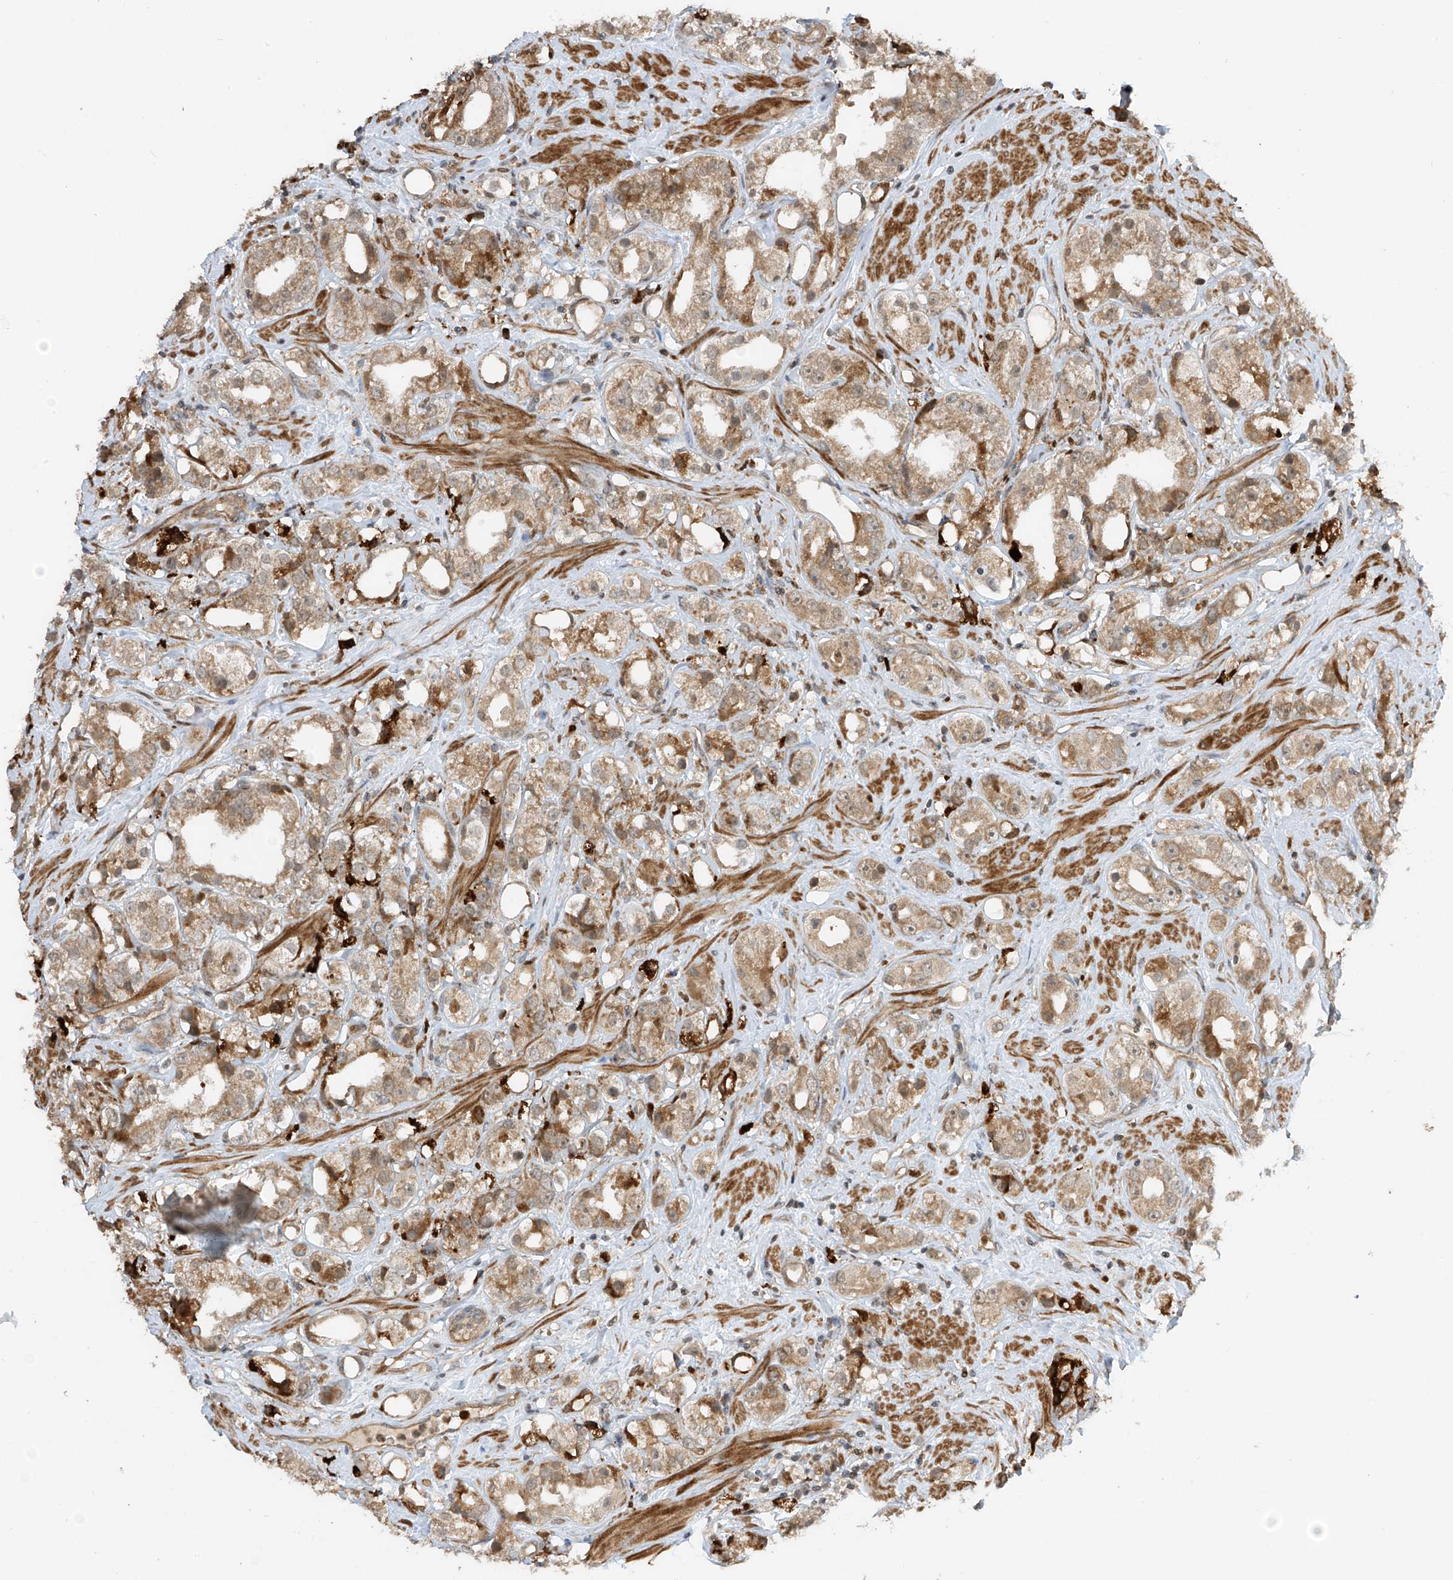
{"staining": {"intensity": "moderate", "quantity": ">75%", "location": "cytoplasmic/membranous"}, "tissue": "prostate cancer", "cell_type": "Tumor cells", "image_type": "cancer", "snomed": [{"axis": "morphology", "description": "Adenocarcinoma, NOS"}, {"axis": "topography", "description": "Prostate"}], "caption": "Protein expression analysis of prostate cancer exhibits moderate cytoplasmic/membranous expression in approximately >75% of tumor cells. (DAB IHC, brown staining for protein, blue staining for nuclei).", "gene": "ATAD2B", "patient": {"sex": "male", "age": 79}}